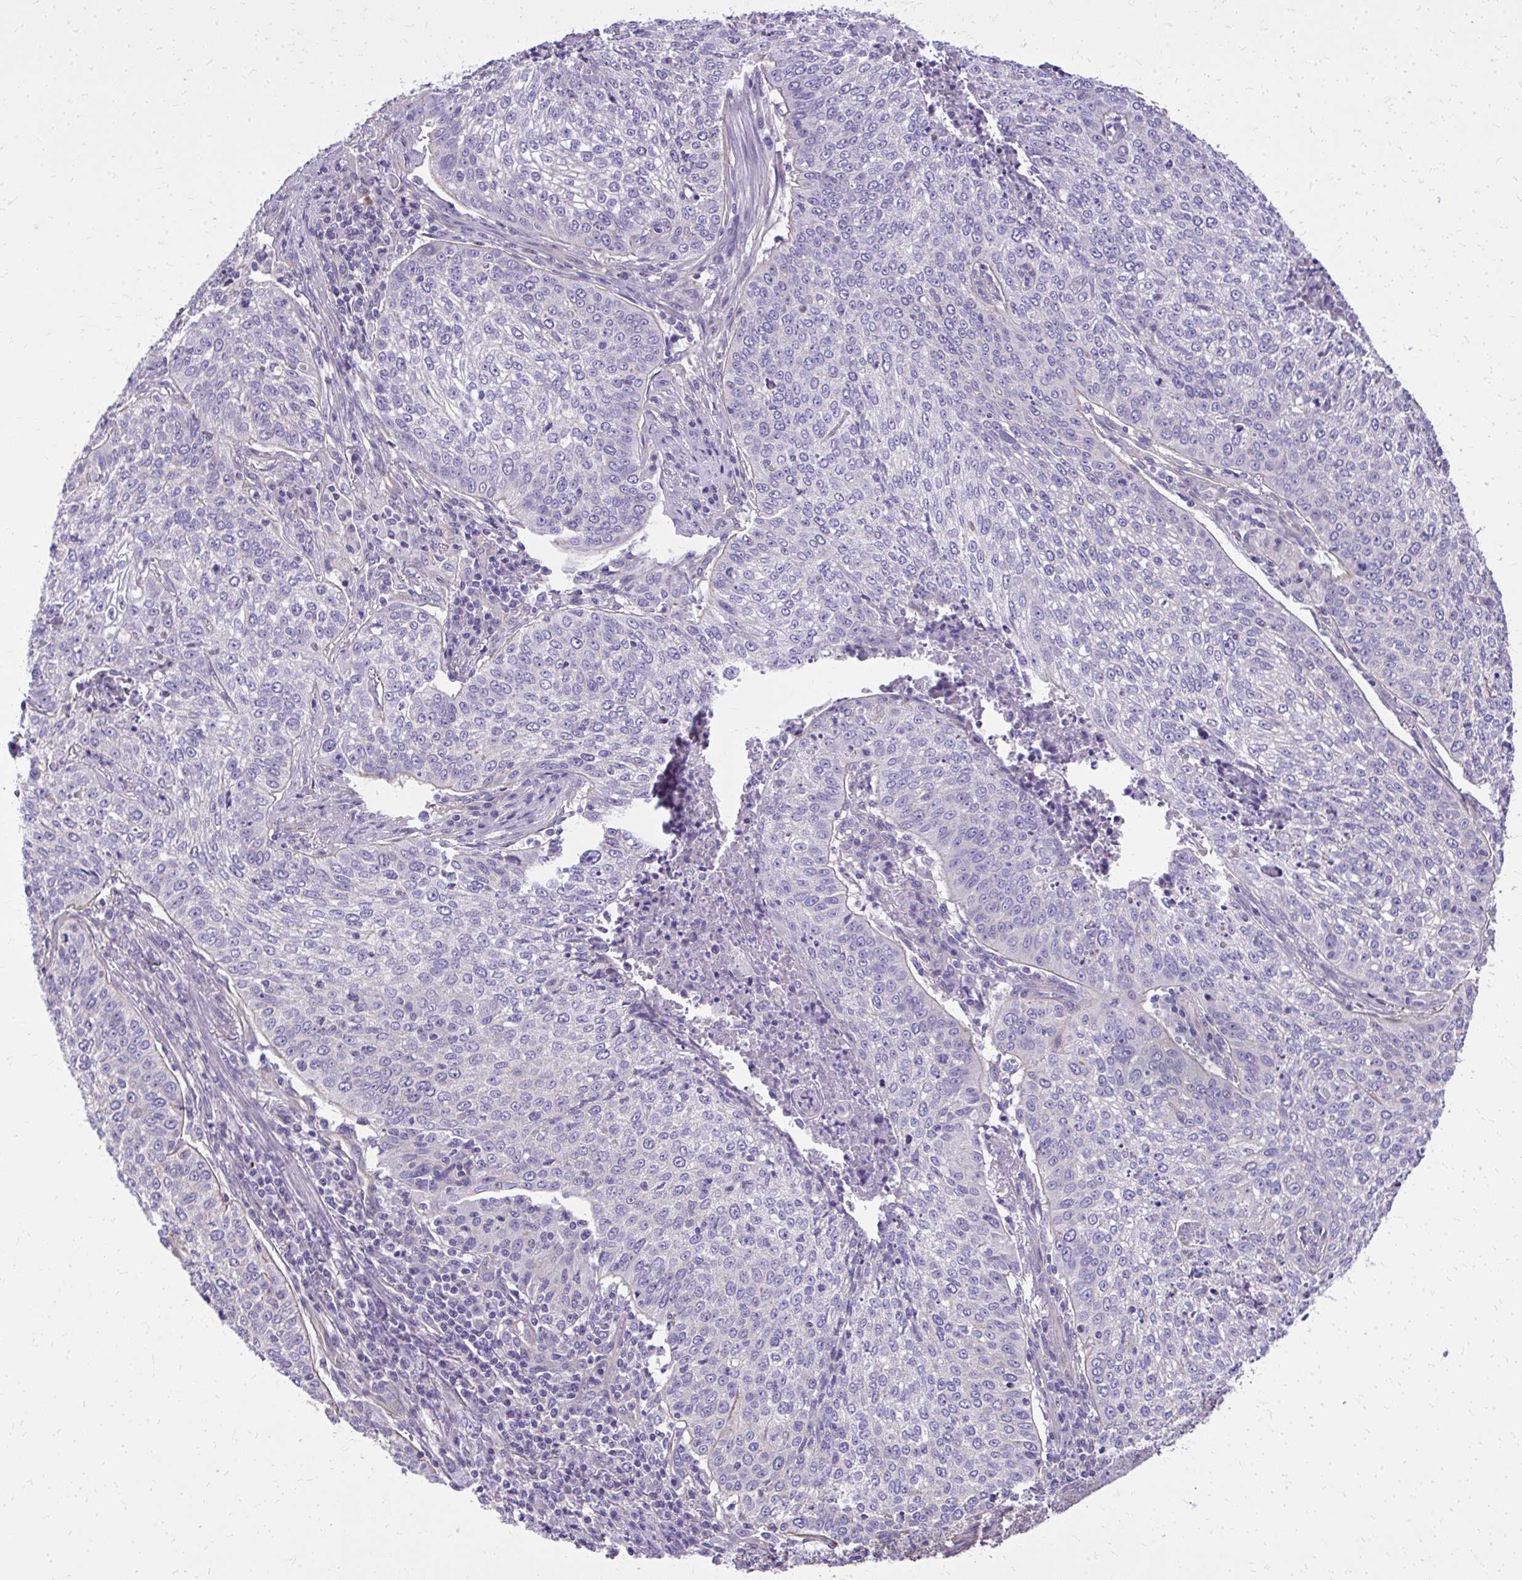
{"staining": {"intensity": "negative", "quantity": "none", "location": "none"}, "tissue": "lung cancer", "cell_type": "Tumor cells", "image_type": "cancer", "snomed": [{"axis": "morphology", "description": "Squamous cell carcinoma, NOS"}, {"axis": "topography", "description": "Lung"}], "caption": "Protein analysis of lung cancer (squamous cell carcinoma) exhibits no significant positivity in tumor cells.", "gene": "RUNDC3B", "patient": {"sex": "male", "age": 63}}